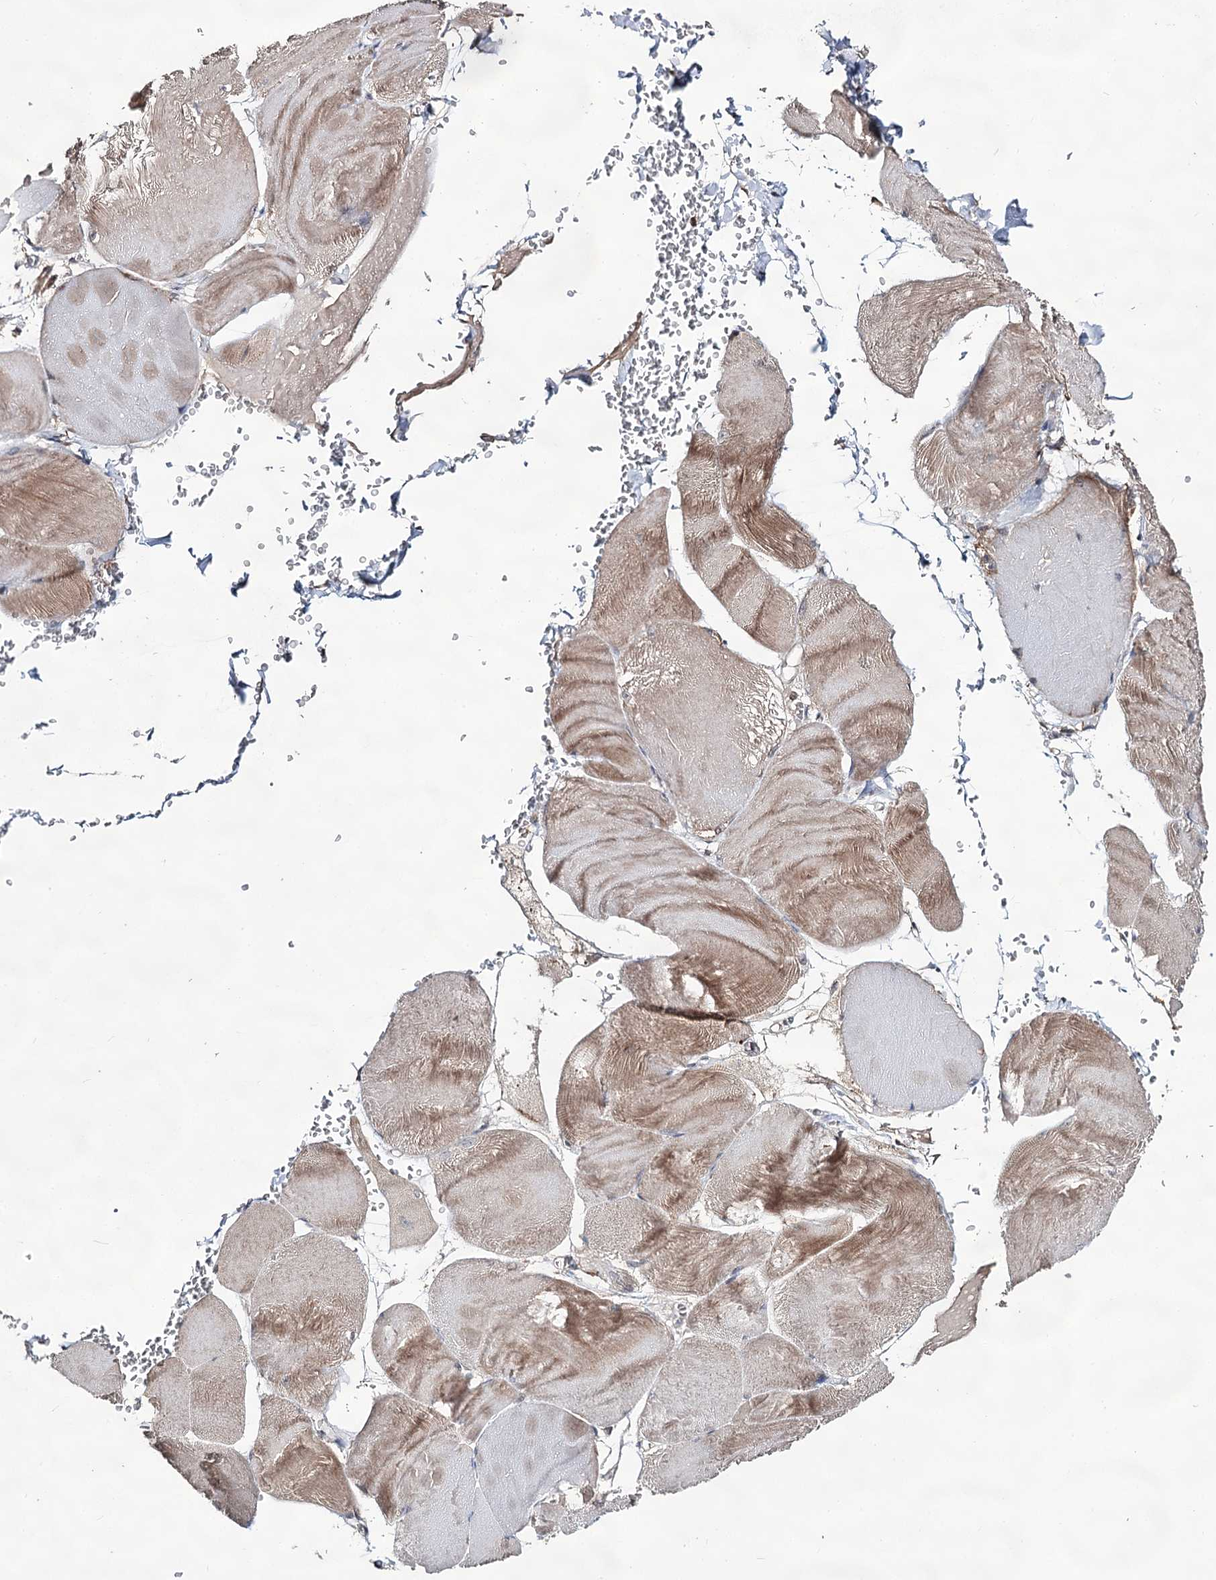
{"staining": {"intensity": "moderate", "quantity": ">75%", "location": "cytoplasmic/membranous"}, "tissue": "skeletal muscle", "cell_type": "Myocytes", "image_type": "normal", "snomed": [{"axis": "morphology", "description": "Normal tissue, NOS"}, {"axis": "morphology", "description": "Basal cell carcinoma"}, {"axis": "topography", "description": "Skeletal muscle"}], "caption": "Moderate cytoplasmic/membranous protein positivity is appreciated in about >75% of myocytes in skeletal muscle.", "gene": "ACTR6", "patient": {"sex": "female", "age": 64}}